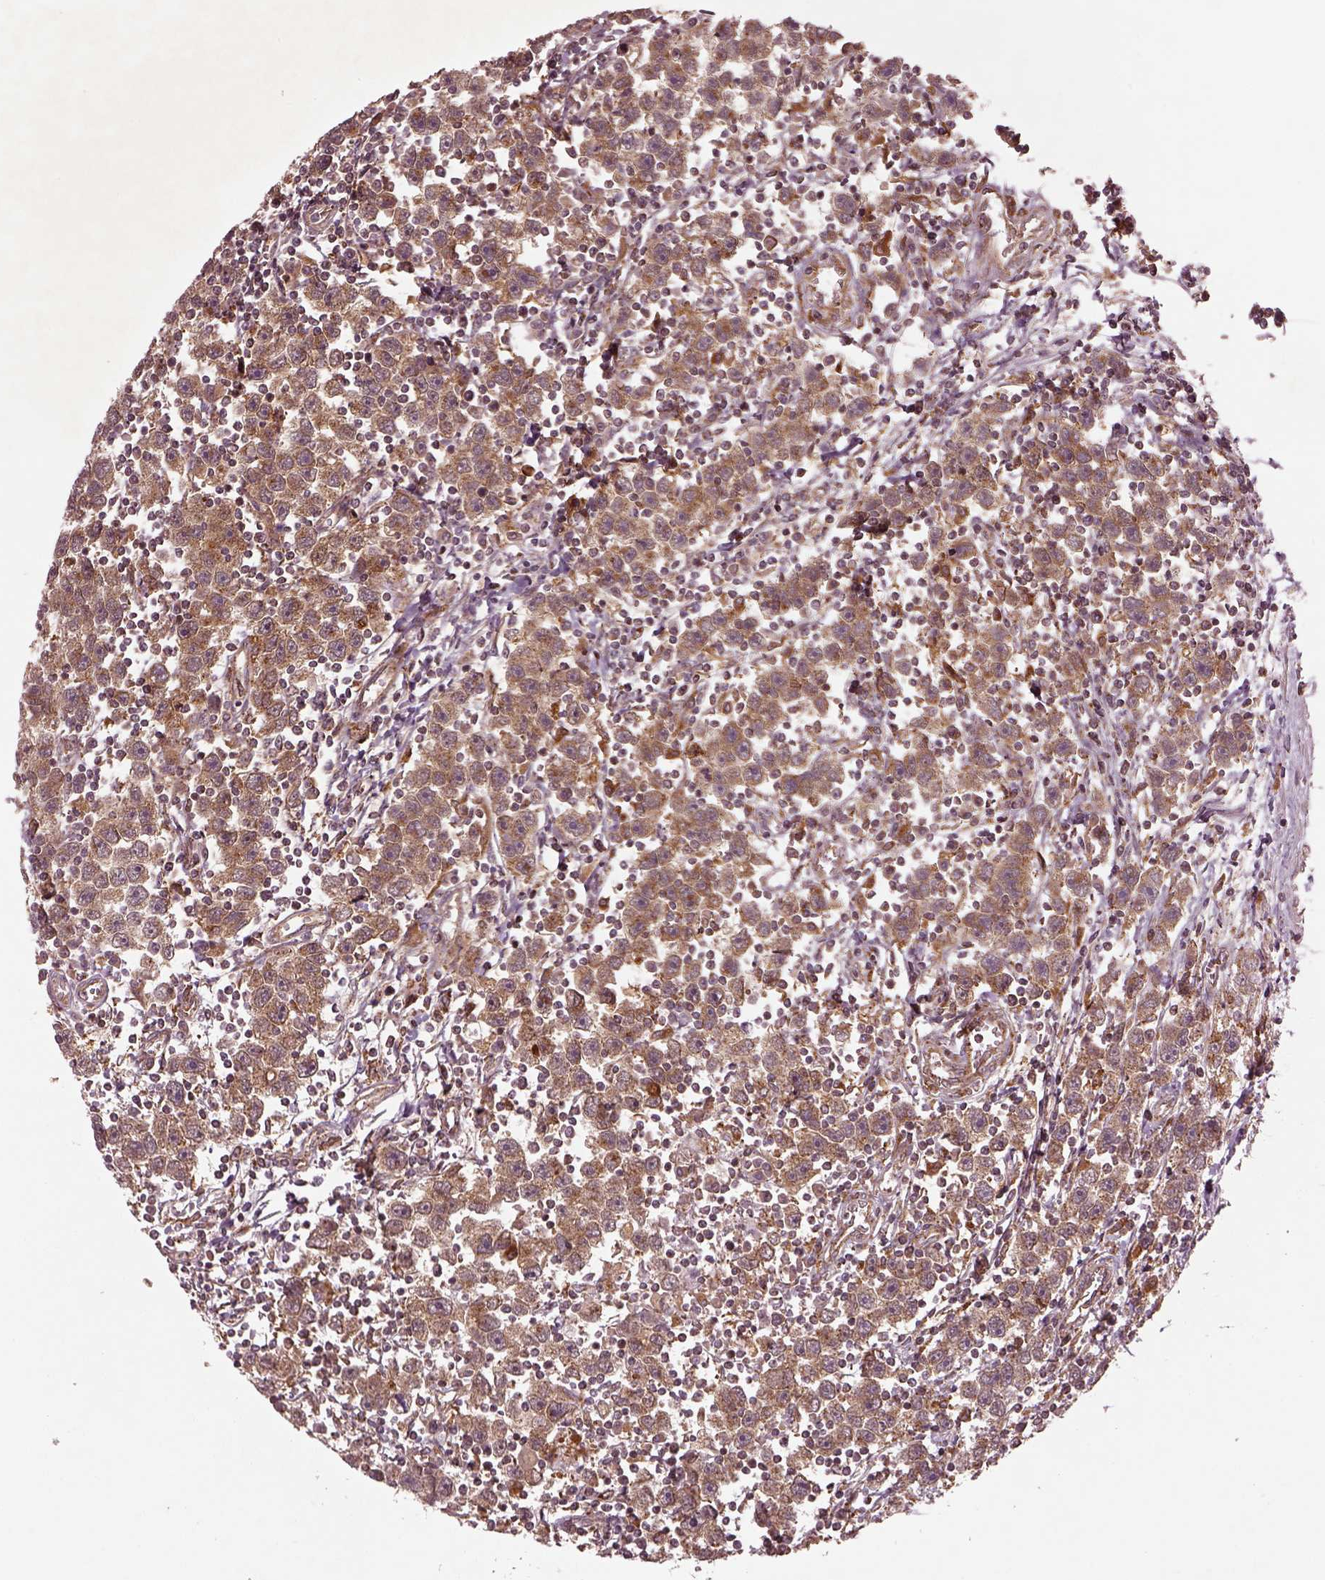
{"staining": {"intensity": "moderate", "quantity": "<25%", "location": "cytoplasmic/membranous"}, "tissue": "testis cancer", "cell_type": "Tumor cells", "image_type": "cancer", "snomed": [{"axis": "morphology", "description": "Seminoma, NOS"}, {"axis": "topography", "description": "Testis"}], "caption": "Immunohistochemistry (DAB) staining of testis cancer (seminoma) displays moderate cytoplasmic/membranous protein staining in approximately <25% of tumor cells. (DAB = brown stain, brightfield microscopy at high magnification).", "gene": "WASHC2A", "patient": {"sex": "male", "age": 30}}